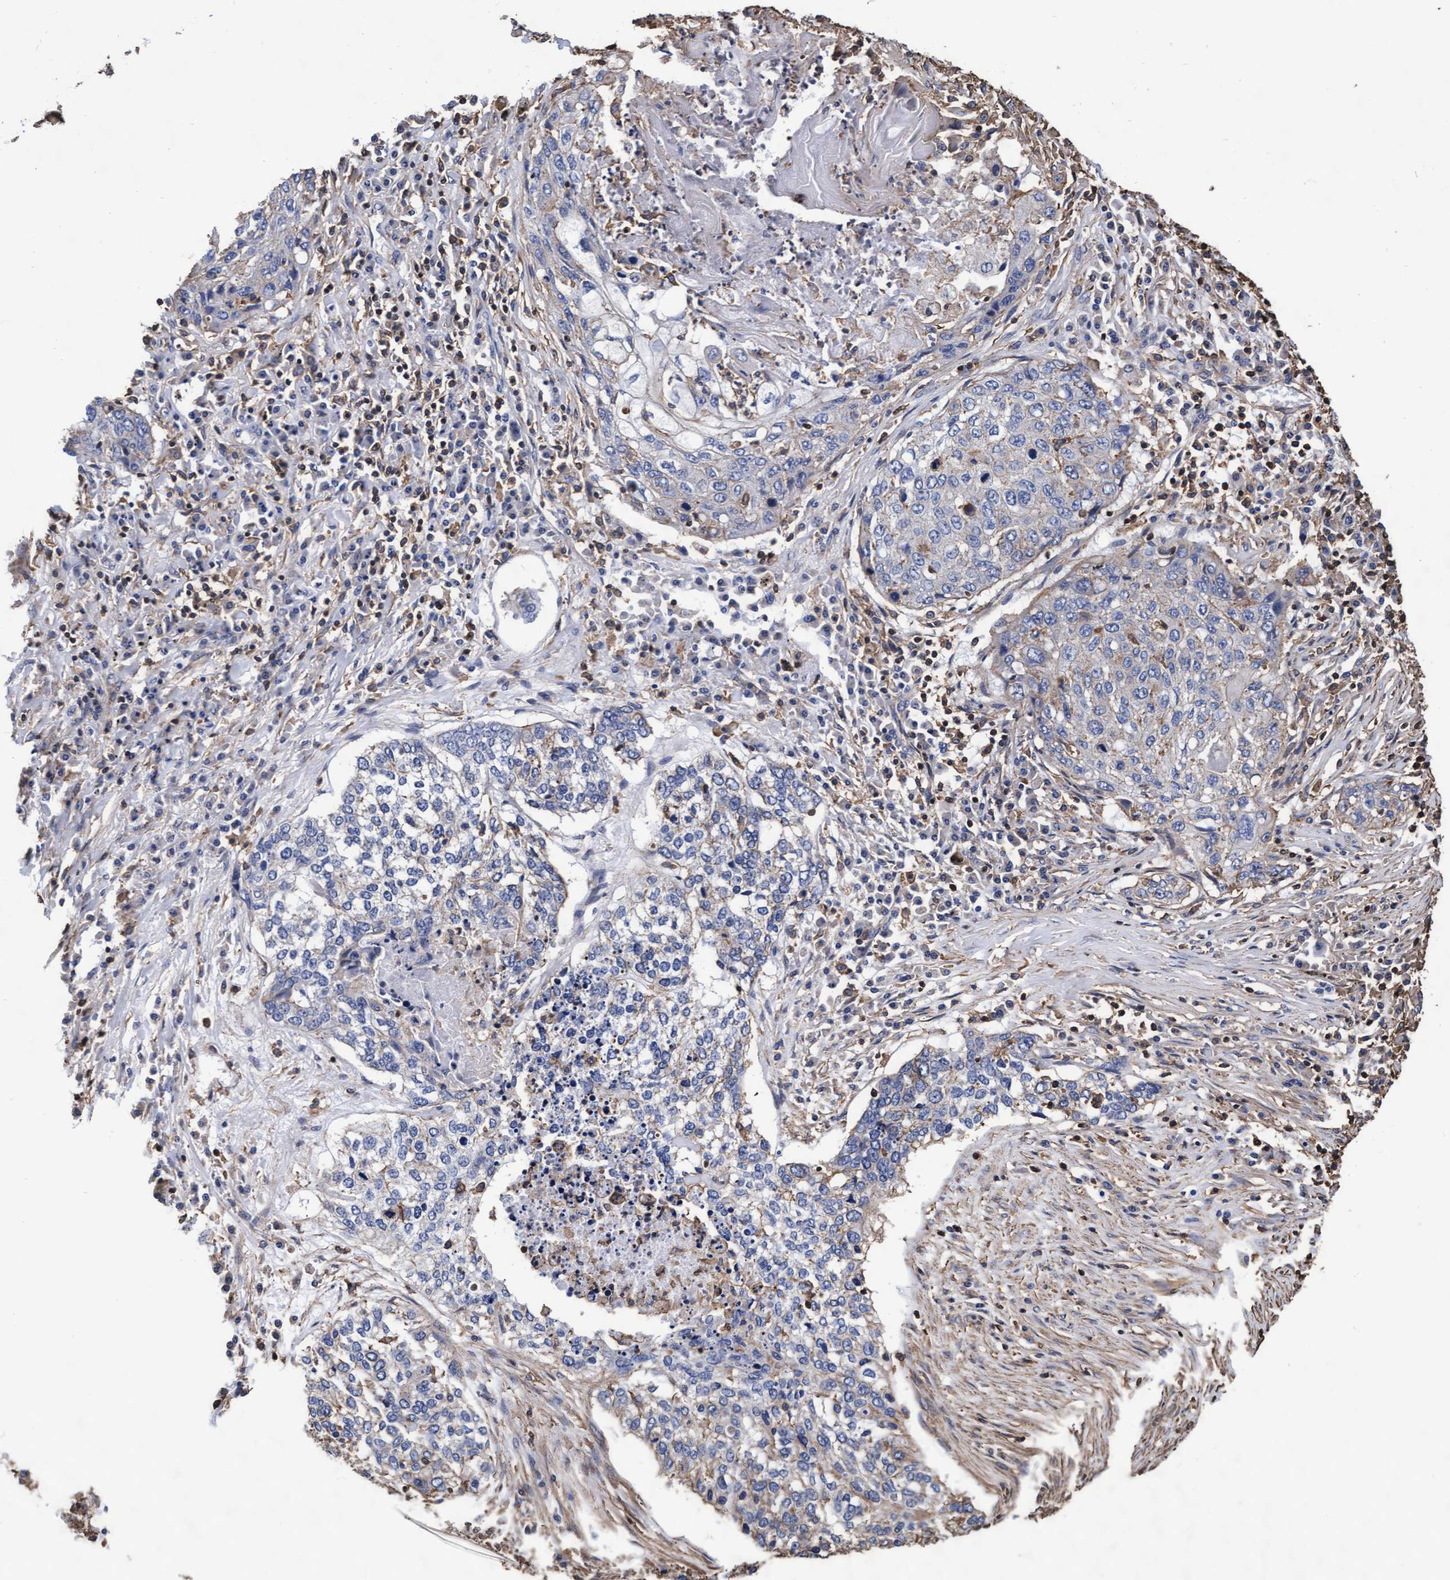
{"staining": {"intensity": "negative", "quantity": "none", "location": "none"}, "tissue": "lung cancer", "cell_type": "Tumor cells", "image_type": "cancer", "snomed": [{"axis": "morphology", "description": "Squamous cell carcinoma, NOS"}, {"axis": "topography", "description": "Lung"}], "caption": "An immunohistochemistry (IHC) photomicrograph of lung squamous cell carcinoma is shown. There is no staining in tumor cells of lung squamous cell carcinoma.", "gene": "GRHPR", "patient": {"sex": "female", "age": 63}}